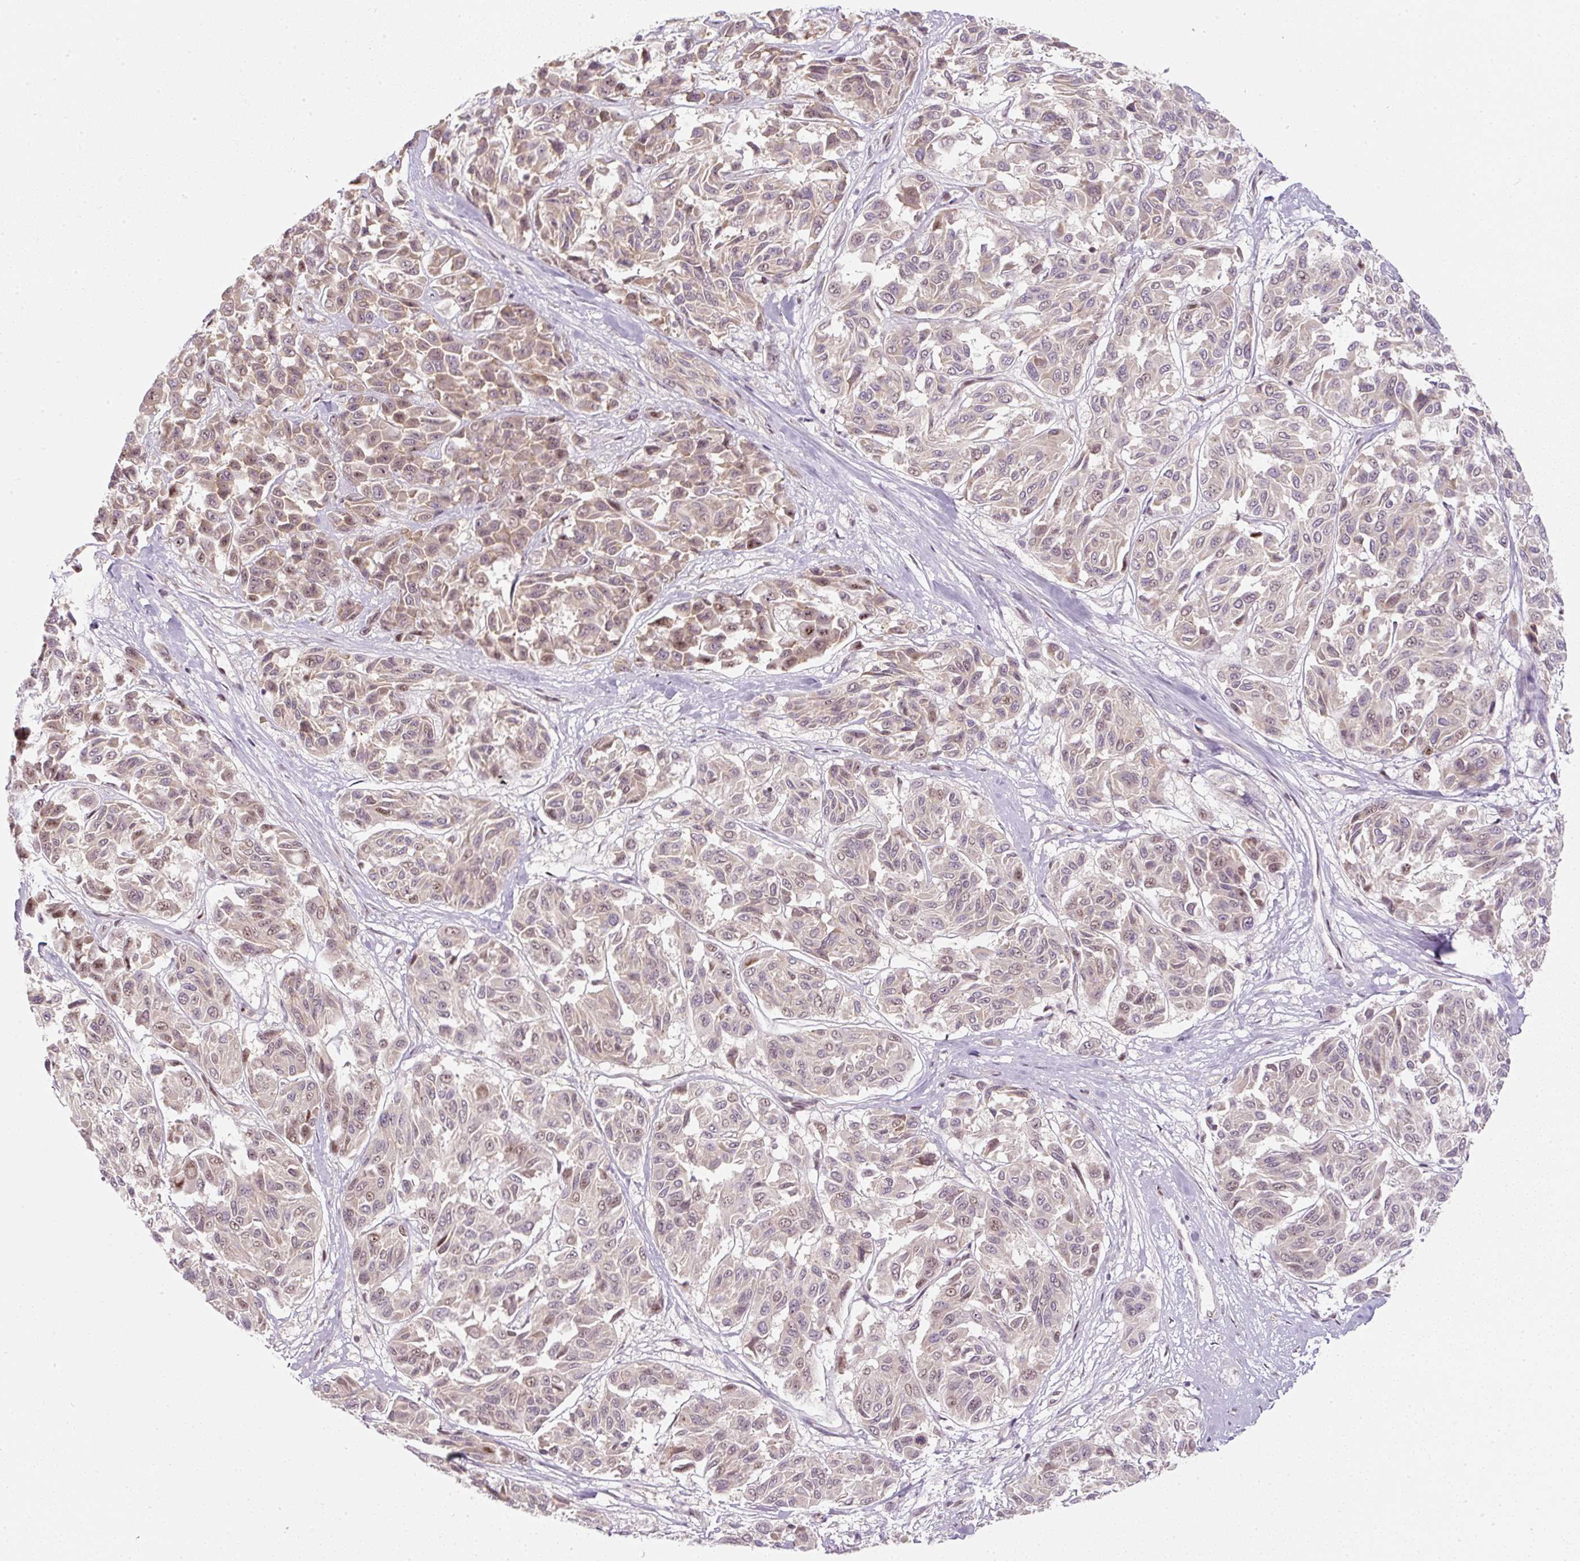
{"staining": {"intensity": "weak", "quantity": ">75%", "location": "nuclear"}, "tissue": "melanoma", "cell_type": "Tumor cells", "image_type": "cancer", "snomed": [{"axis": "morphology", "description": "Malignant melanoma, NOS"}, {"axis": "topography", "description": "Skin"}], "caption": "Immunohistochemistry staining of malignant melanoma, which shows low levels of weak nuclear expression in approximately >75% of tumor cells indicating weak nuclear protein positivity. The staining was performed using DAB (3,3'-diaminobenzidine) (brown) for protein detection and nuclei were counterstained in hematoxylin (blue).", "gene": "U2AF2", "patient": {"sex": "female", "age": 66}}